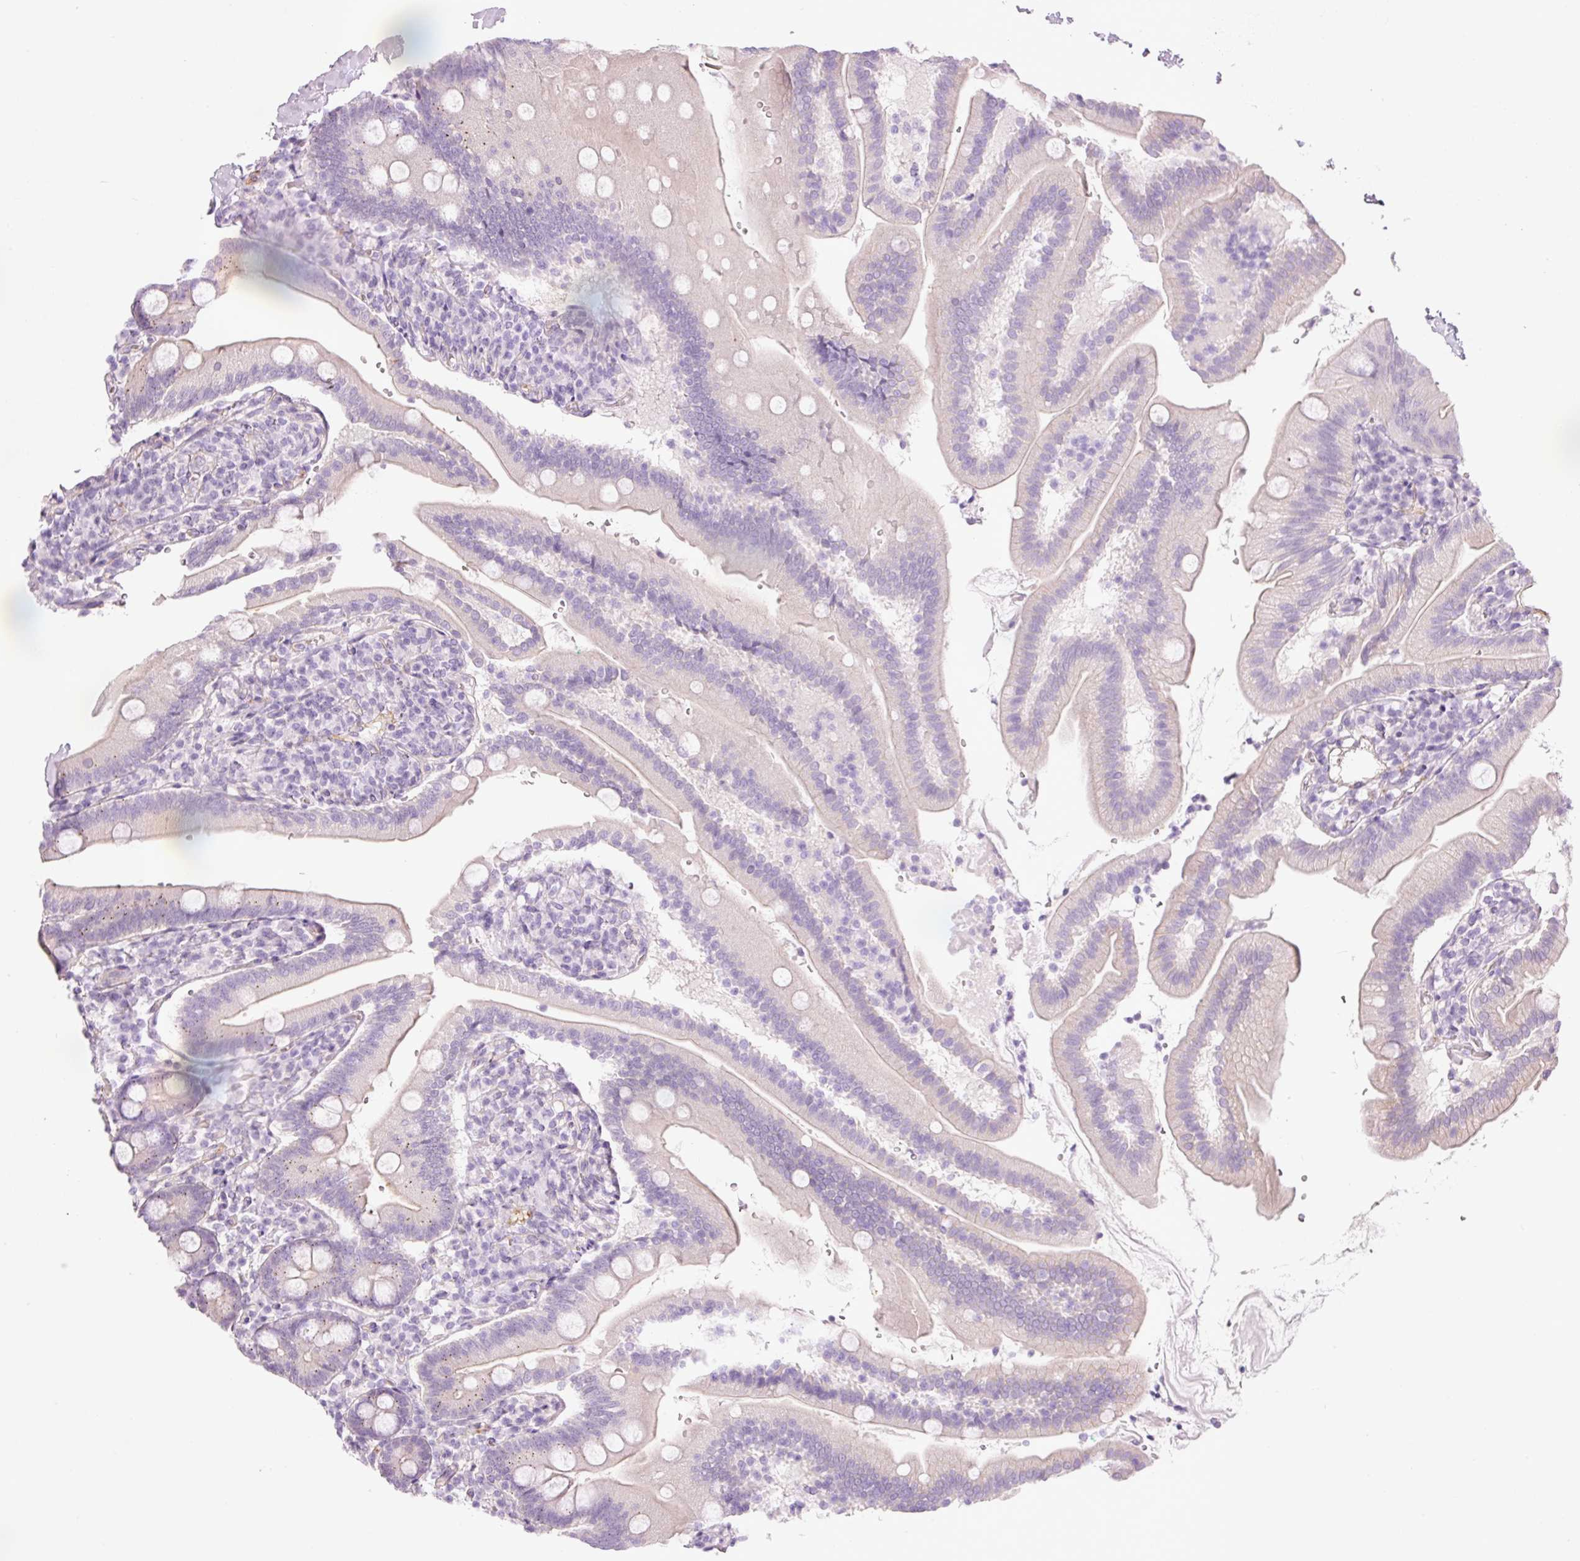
{"staining": {"intensity": "negative", "quantity": "none", "location": "none"}, "tissue": "duodenum", "cell_type": "Glandular cells", "image_type": "normal", "snomed": [{"axis": "morphology", "description": "Normal tissue, NOS"}, {"axis": "topography", "description": "Duodenum"}], "caption": "Immunohistochemistry (IHC) histopathology image of benign duodenum: duodenum stained with DAB (3,3'-diaminobenzidine) shows no significant protein expression in glandular cells.", "gene": "HSPA4L", "patient": {"sex": "female", "age": 67}}